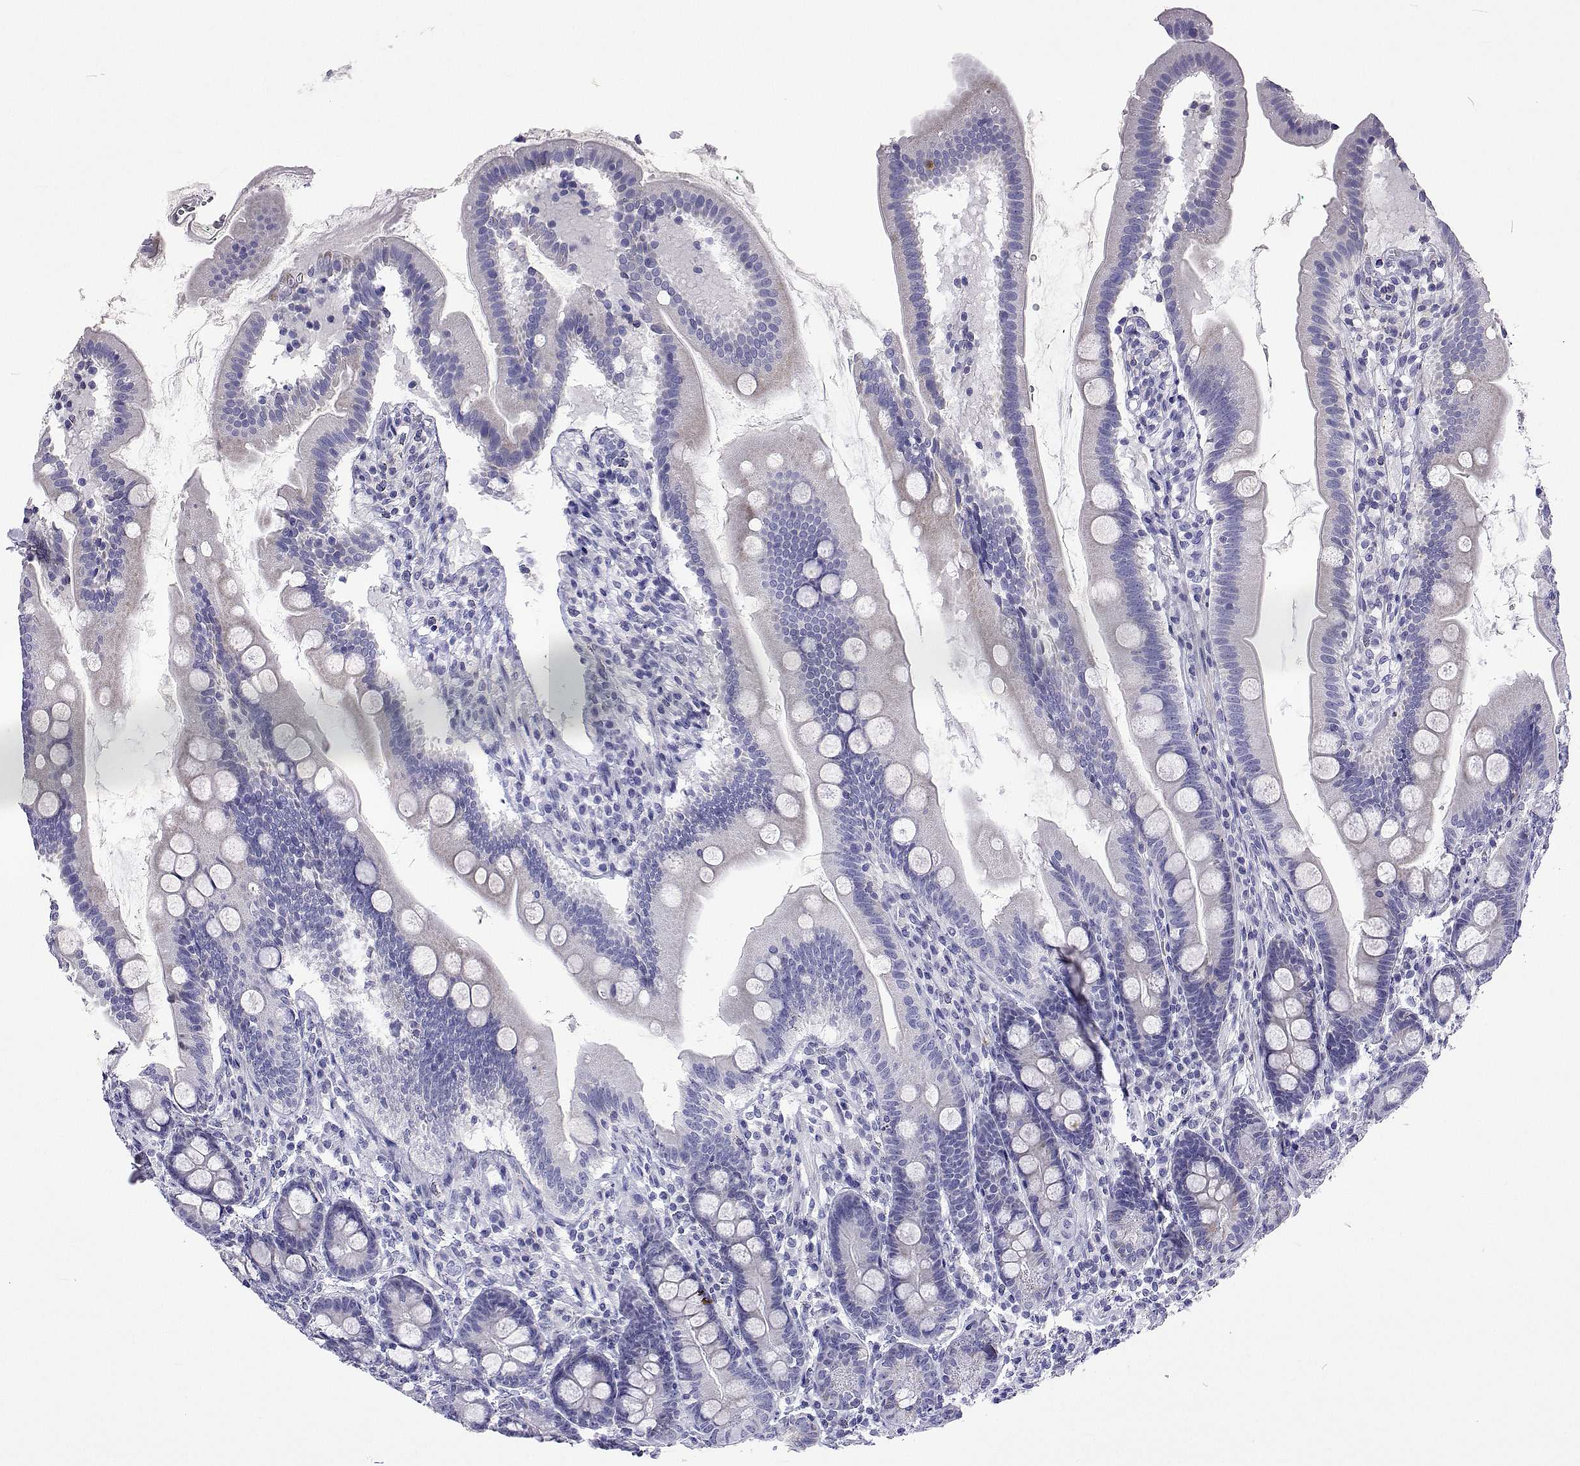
{"staining": {"intensity": "negative", "quantity": "none", "location": "none"}, "tissue": "duodenum", "cell_type": "Glandular cells", "image_type": "normal", "snomed": [{"axis": "morphology", "description": "Normal tissue, NOS"}, {"axis": "topography", "description": "Duodenum"}], "caption": "Immunohistochemistry photomicrograph of benign duodenum: duodenum stained with DAB (3,3'-diaminobenzidine) reveals no significant protein positivity in glandular cells.", "gene": "UMODL1", "patient": {"sex": "female", "age": 67}}